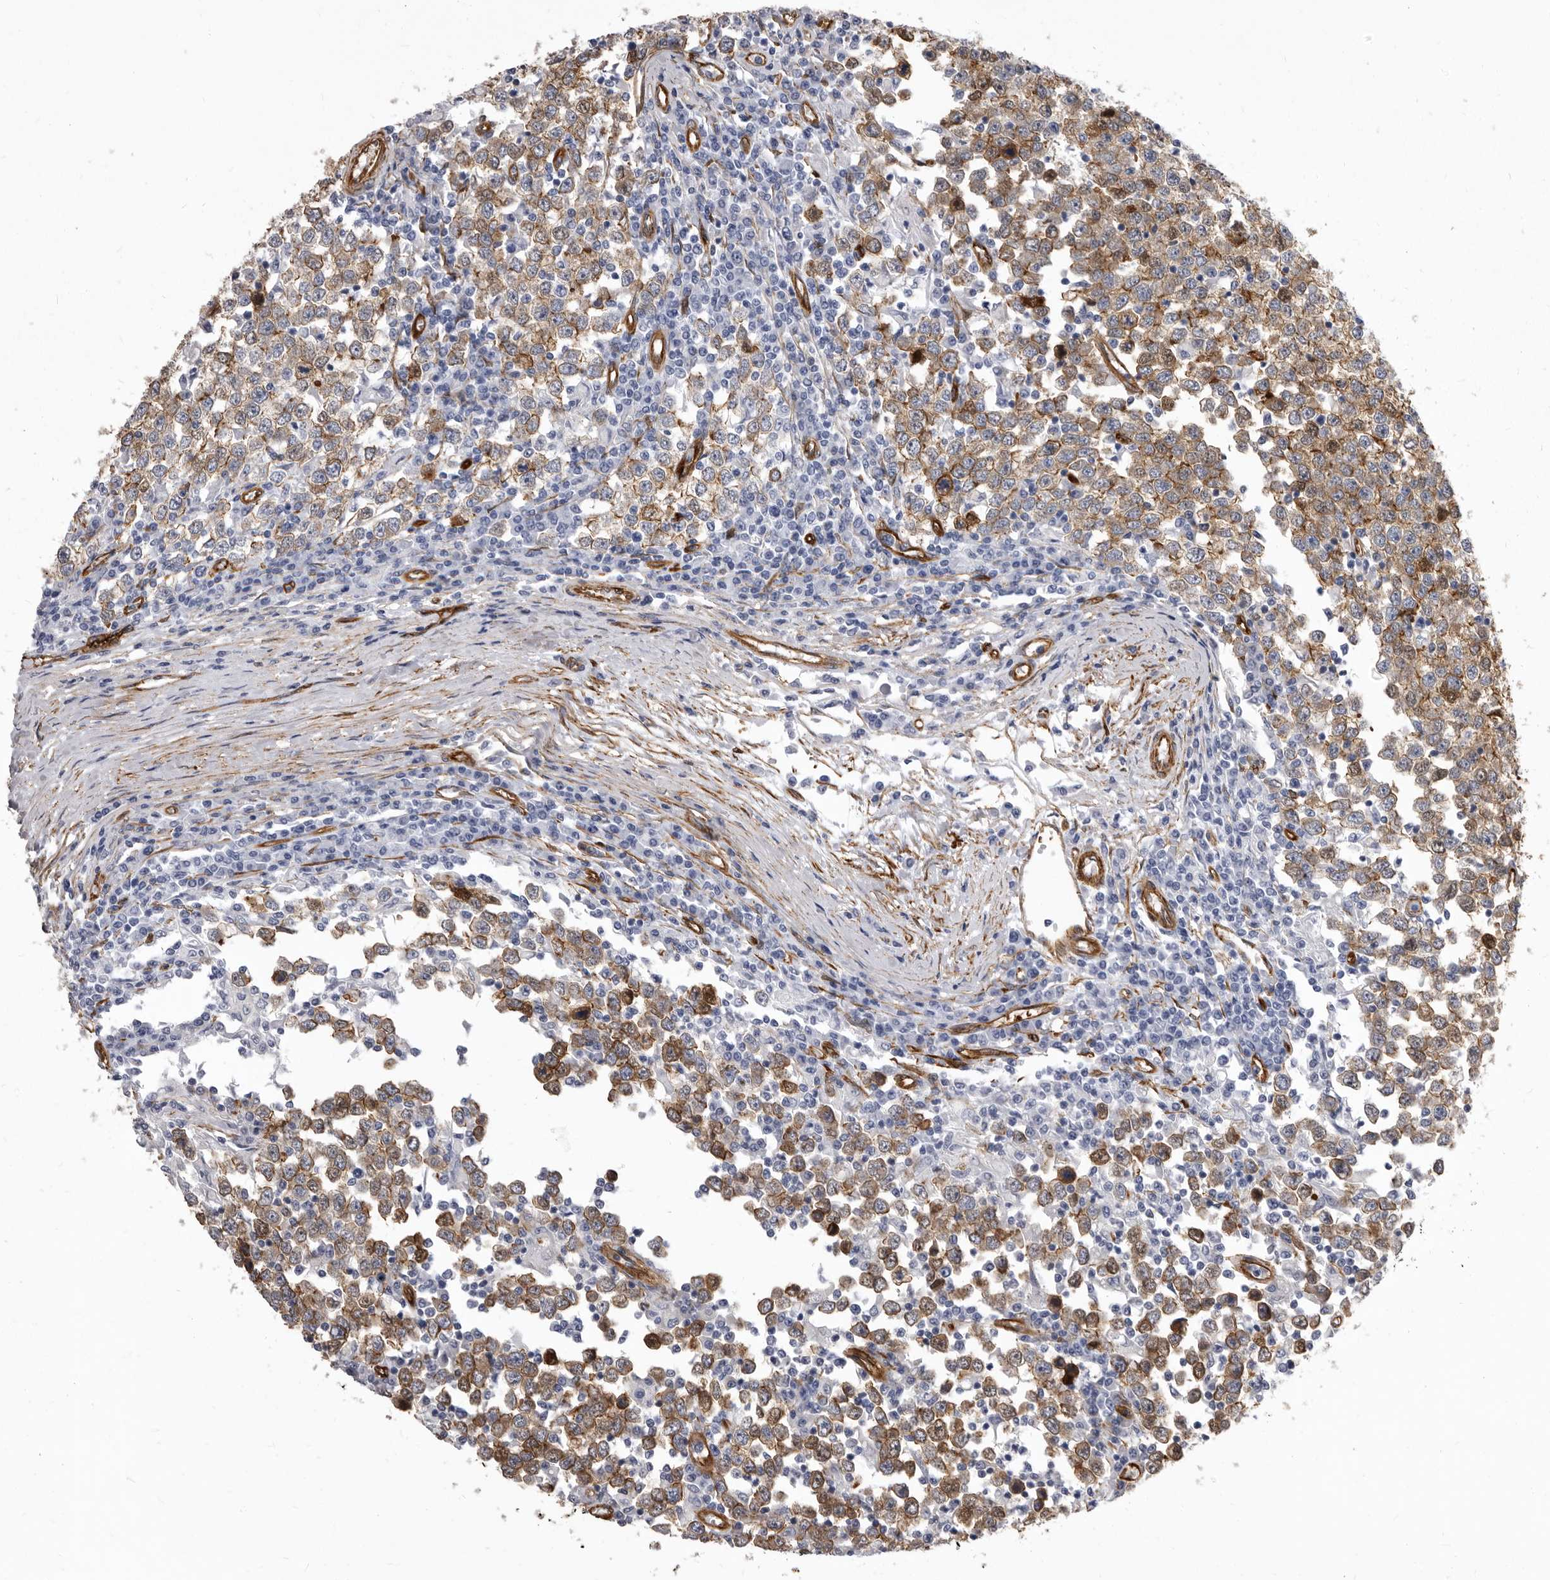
{"staining": {"intensity": "moderate", "quantity": ">75%", "location": "cytoplasmic/membranous"}, "tissue": "testis cancer", "cell_type": "Tumor cells", "image_type": "cancer", "snomed": [{"axis": "morphology", "description": "Seminoma, NOS"}, {"axis": "topography", "description": "Testis"}], "caption": "About >75% of tumor cells in testis cancer (seminoma) exhibit moderate cytoplasmic/membranous protein positivity as visualized by brown immunohistochemical staining.", "gene": "ENAH", "patient": {"sex": "male", "age": 65}}